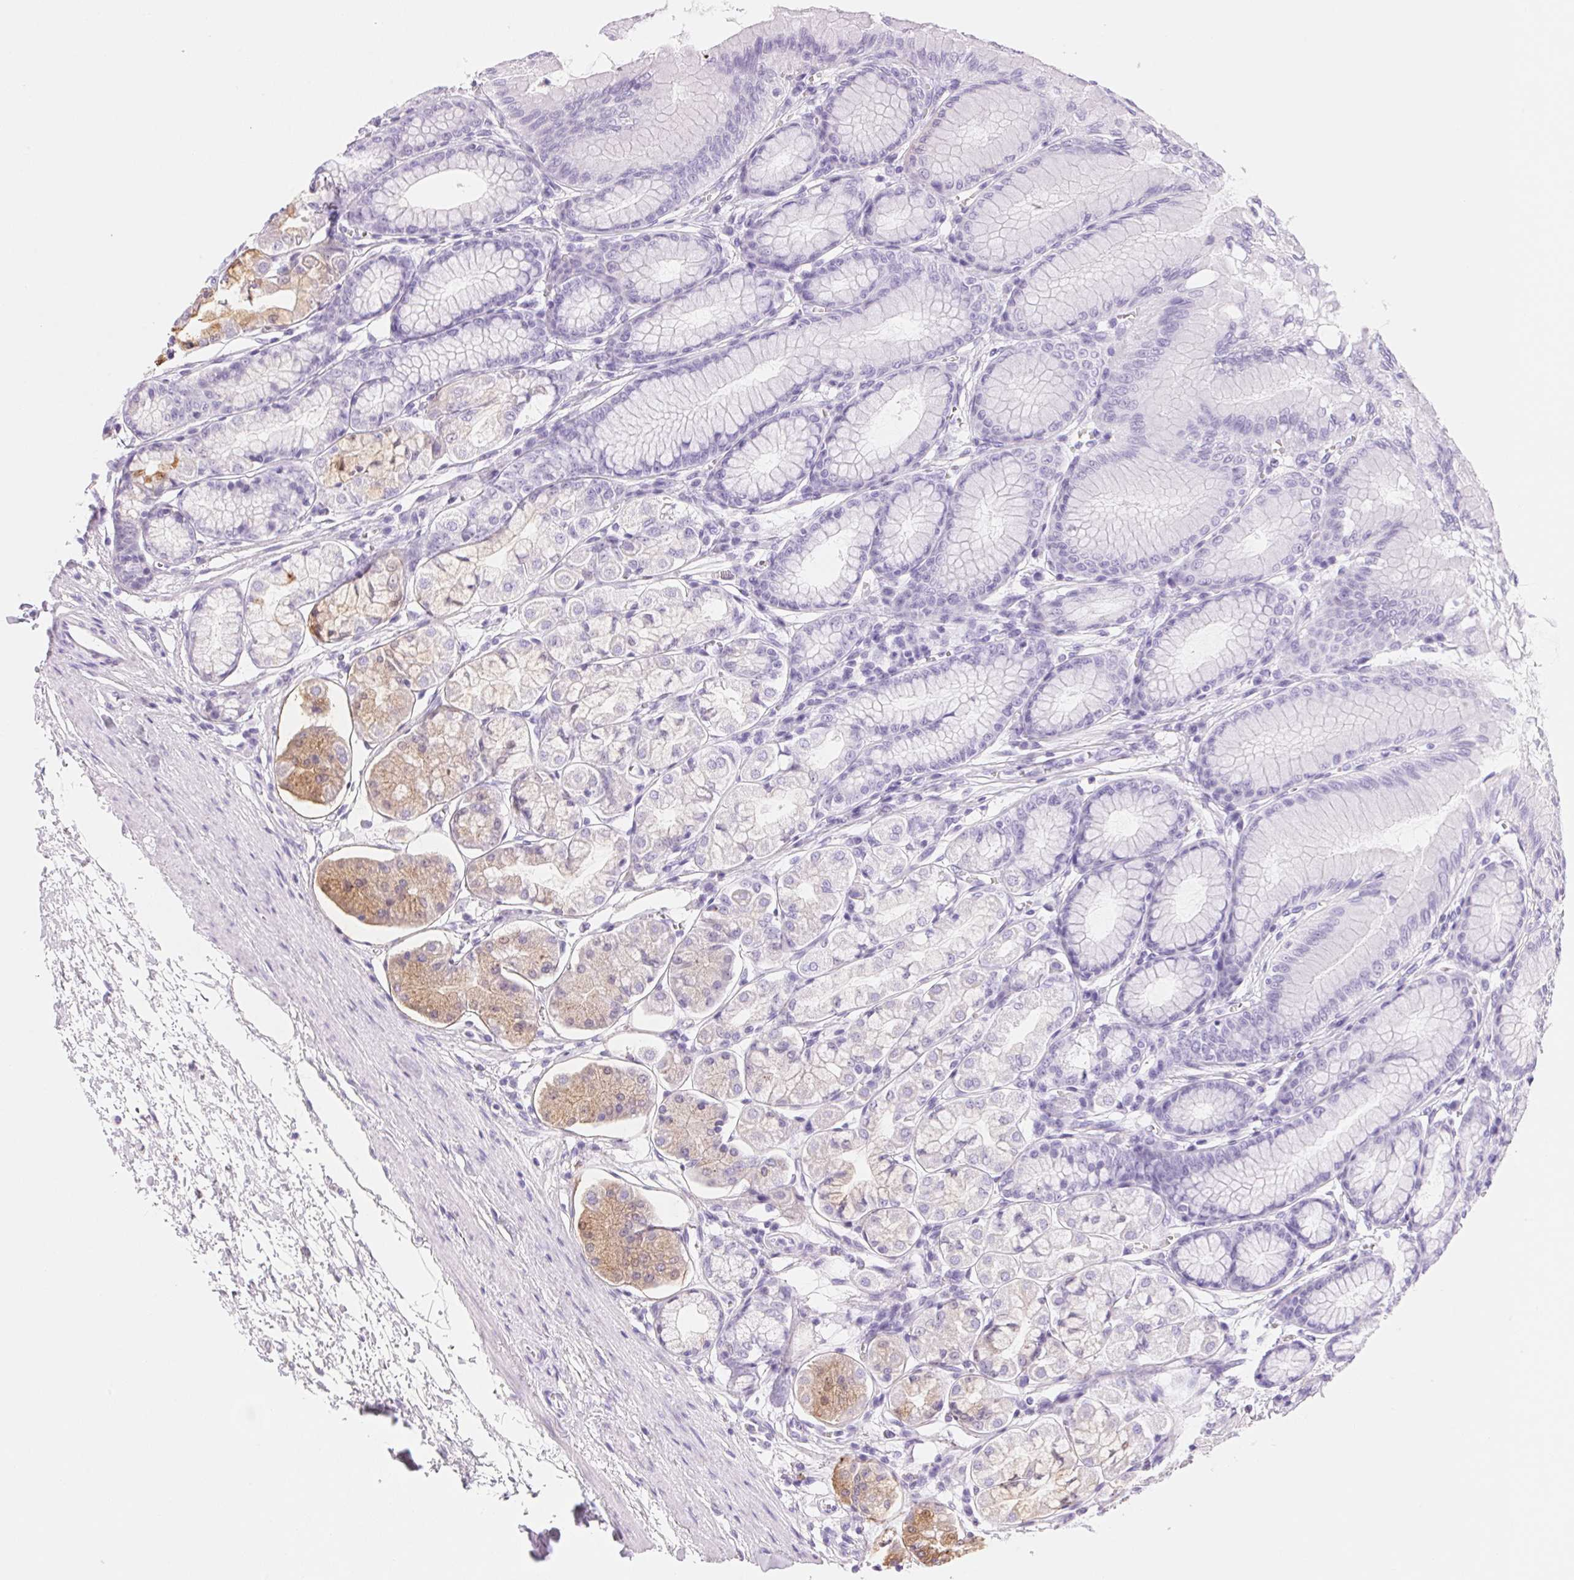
{"staining": {"intensity": "weak", "quantity": "<25%", "location": "cytoplasmic/membranous"}, "tissue": "stomach", "cell_type": "Glandular cells", "image_type": "normal", "snomed": [{"axis": "morphology", "description": "Normal tissue, NOS"}, {"axis": "topography", "description": "Stomach"}, {"axis": "topography", "description": "Stomach, lower"}], "caption": "Histopathology image shows no significant protein expression in glandular cells of benign stomach. (Immunohistochemistry (ihc), brightfield microscopy, high magnification).", "gene": "TEKT1", "patient": {"sex": "male", "age": 76}}